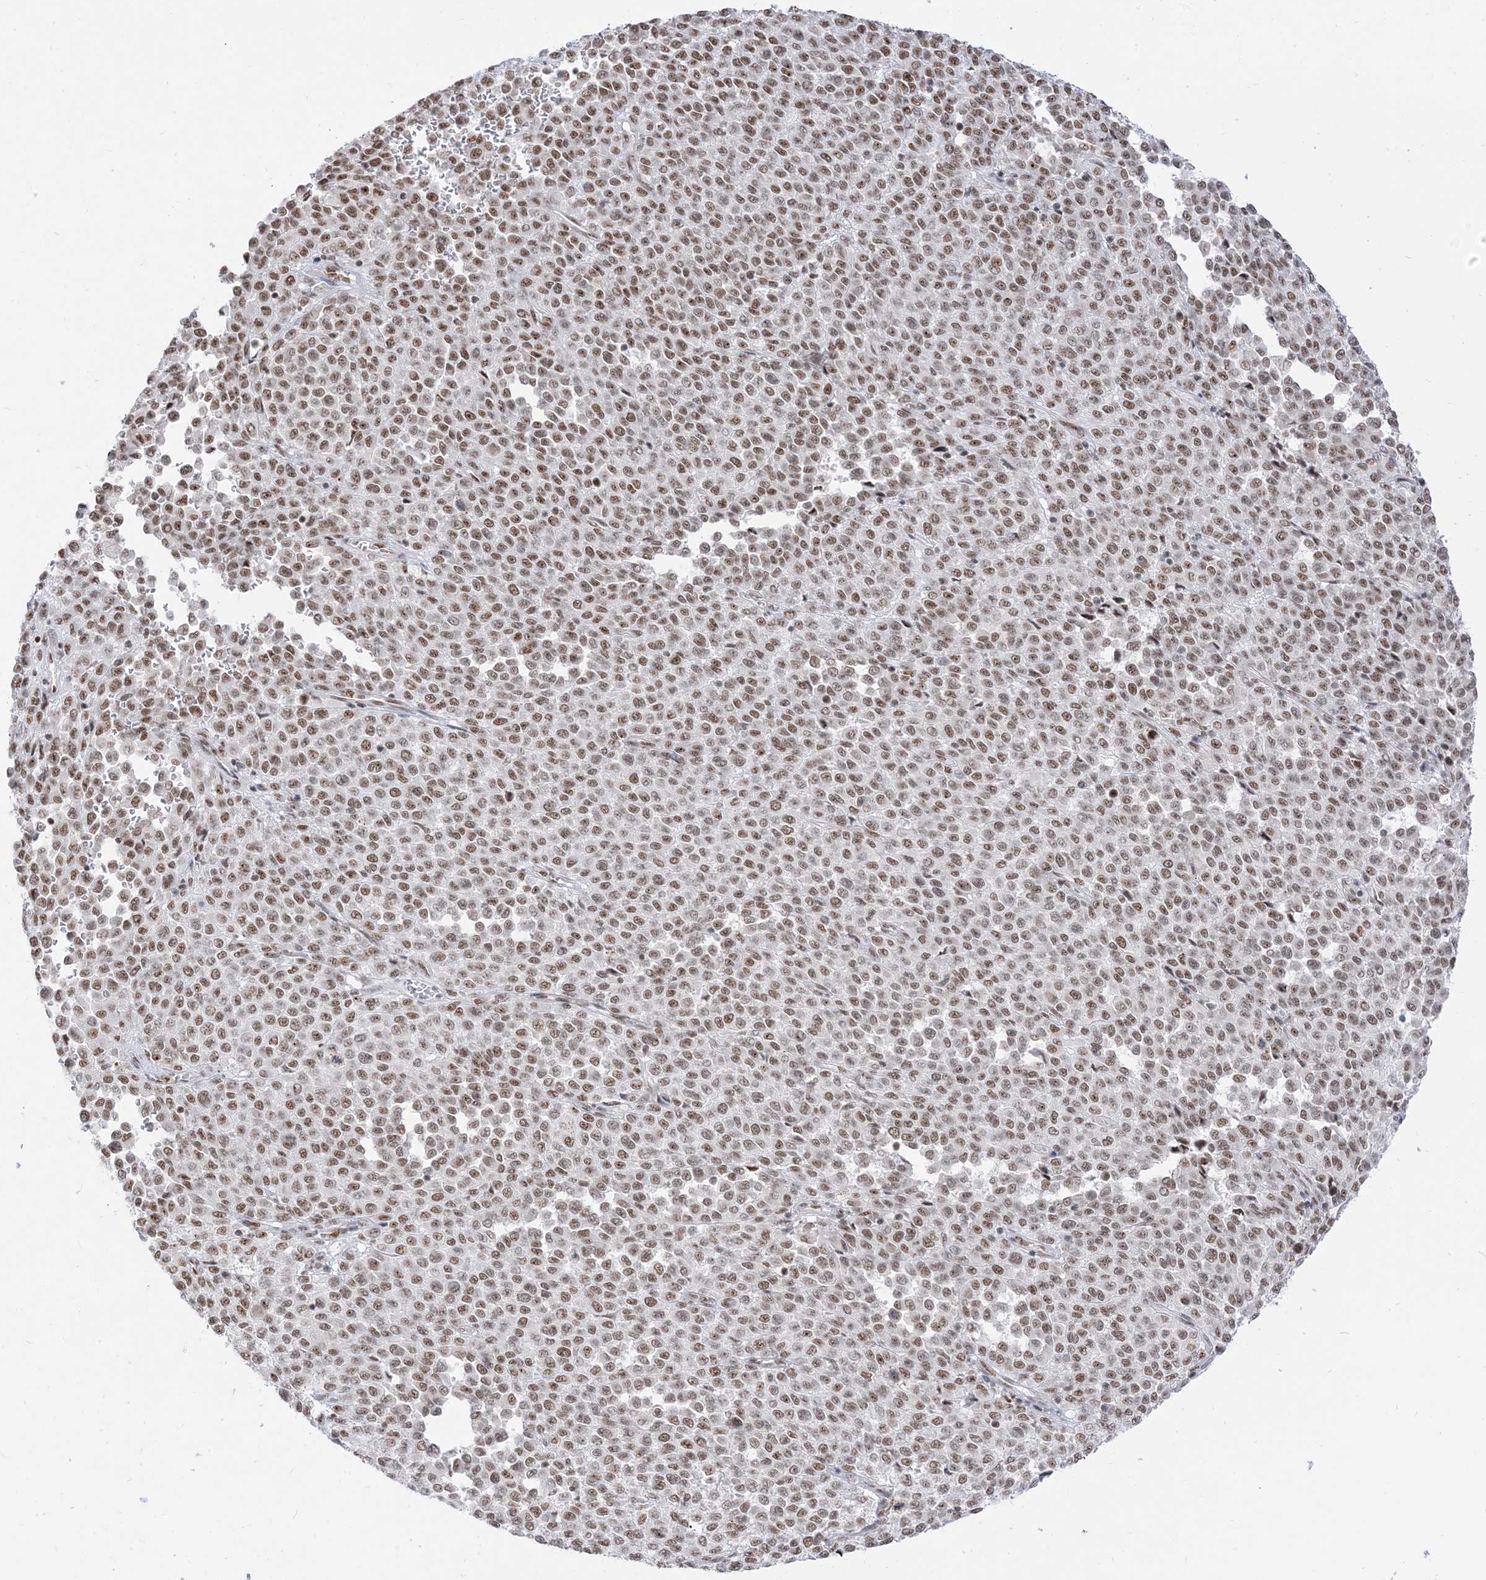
{"staining": {"intensity": "weak", "quantity": ">75%", "location": "nuclear"}, "tissue": "melanoma", "cell_type": "Tumor cells", "image_type": "cancer", "snomed": [{"axis": "morphology", "description": "Malignant melanoma, Metastatic site"}, {"axis": "topography", "description": "Pancreas"}], "caption": "Malignant melanoma (metastatic site) was stained to show a protein in brown. There is low levels of weak nuclear staining in about >75% of tumor cells.", "gene": "ARGLU1", "patient": {"sex": "female", "age": 30}}